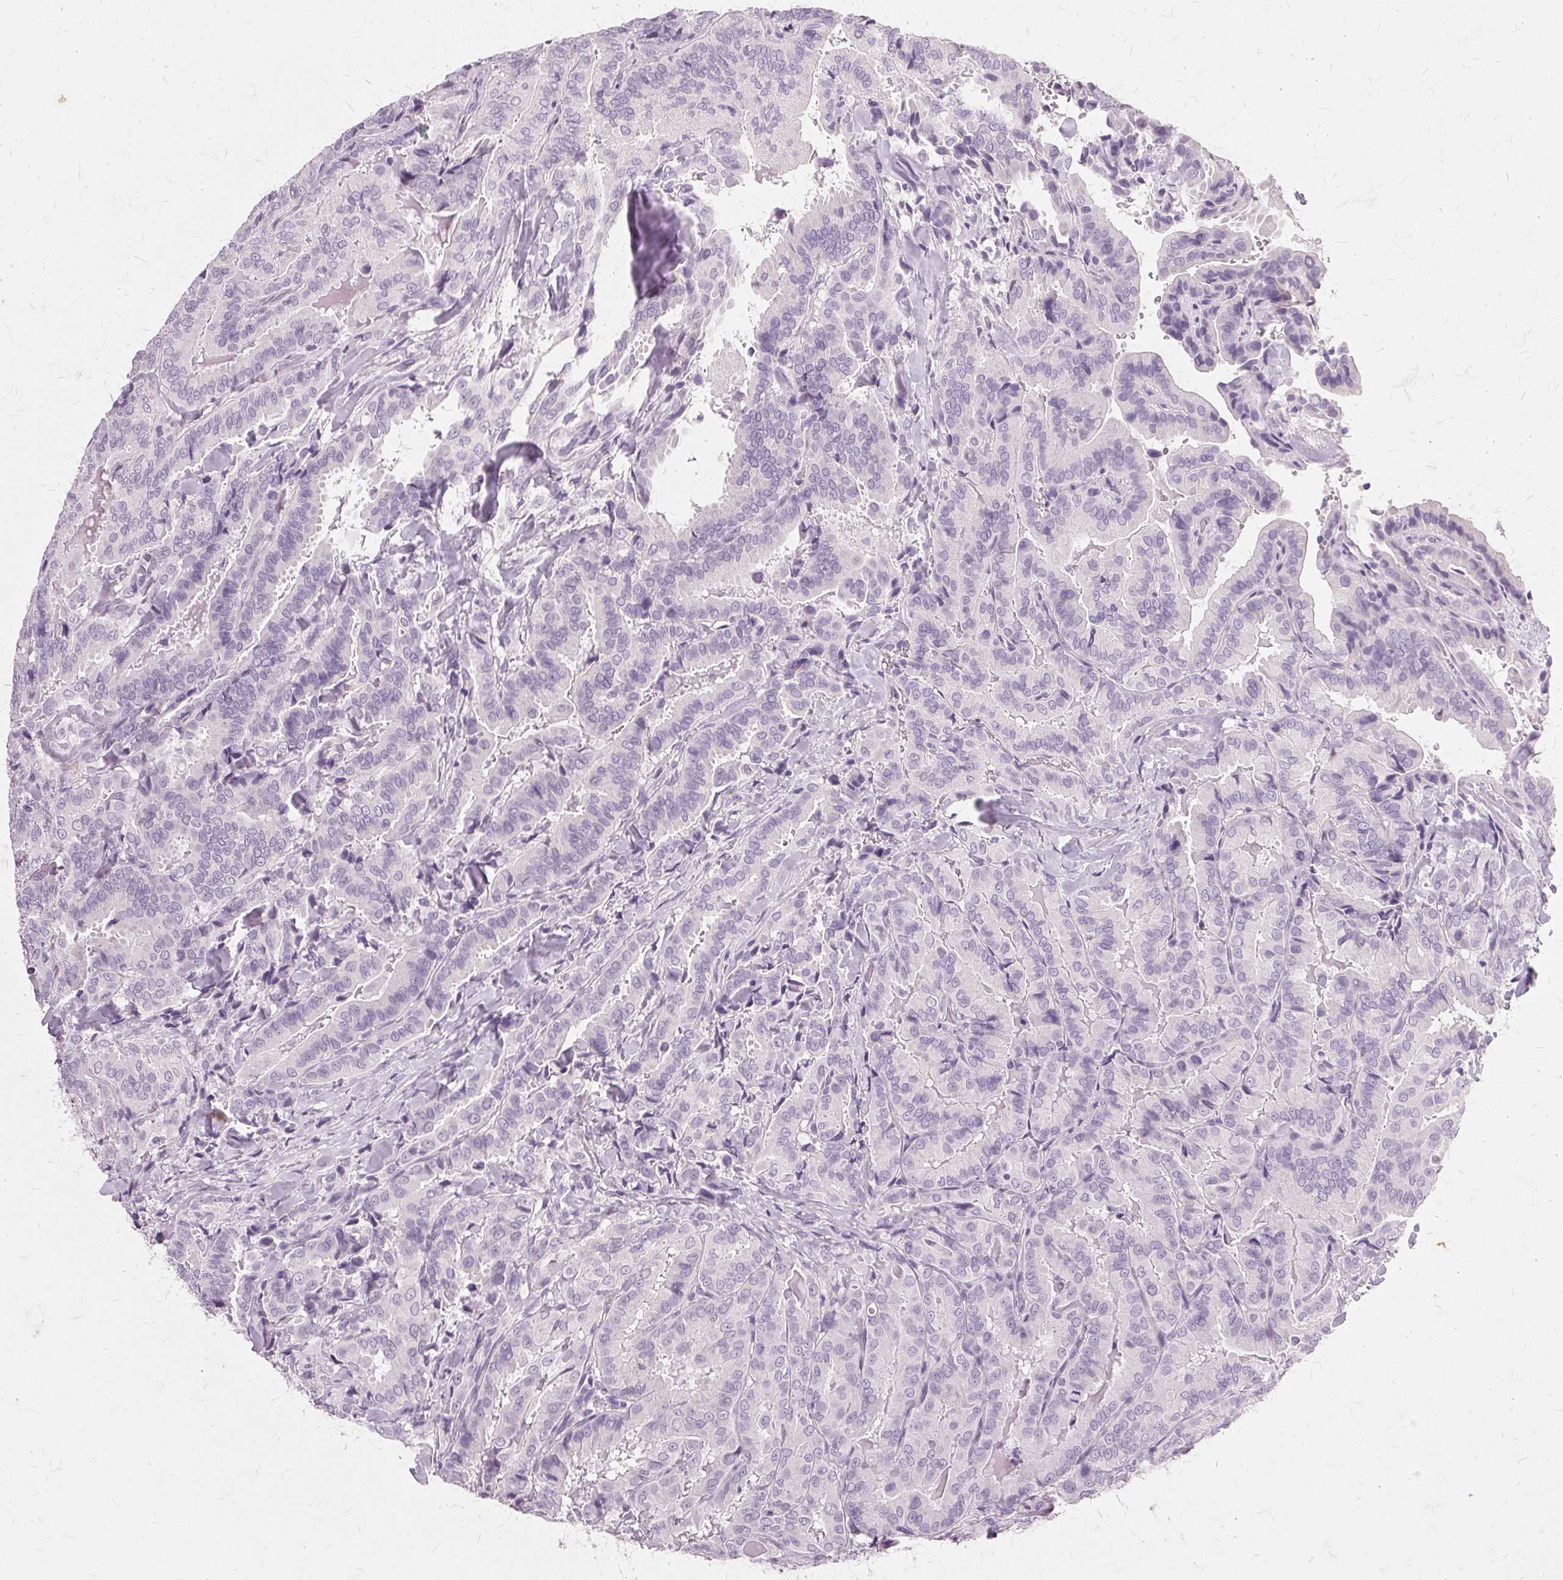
{"staining": {"intensity": "negative", "quantity": "none", "location": "none"}, "tissue": "thyroid cancer", "cell_type": "Tumor cells", "image_type": "cancer", "snomed": [{"axis": "morphology", "description": "Papillary adenocarcinoma, NOS"}, {"axis": "topography", "description": "Thyroid gland"}], "caption": "Immunohistochemistry image of neoplastic tissue: human papillary adenocarcinoma (thyroid) stained with DAB (3,3'-diaminobenzidine) reveals no significant protein positivity in tumor cells.", "gene": "SLC45A3", "patient": {"sex": "male", "age": 61}}